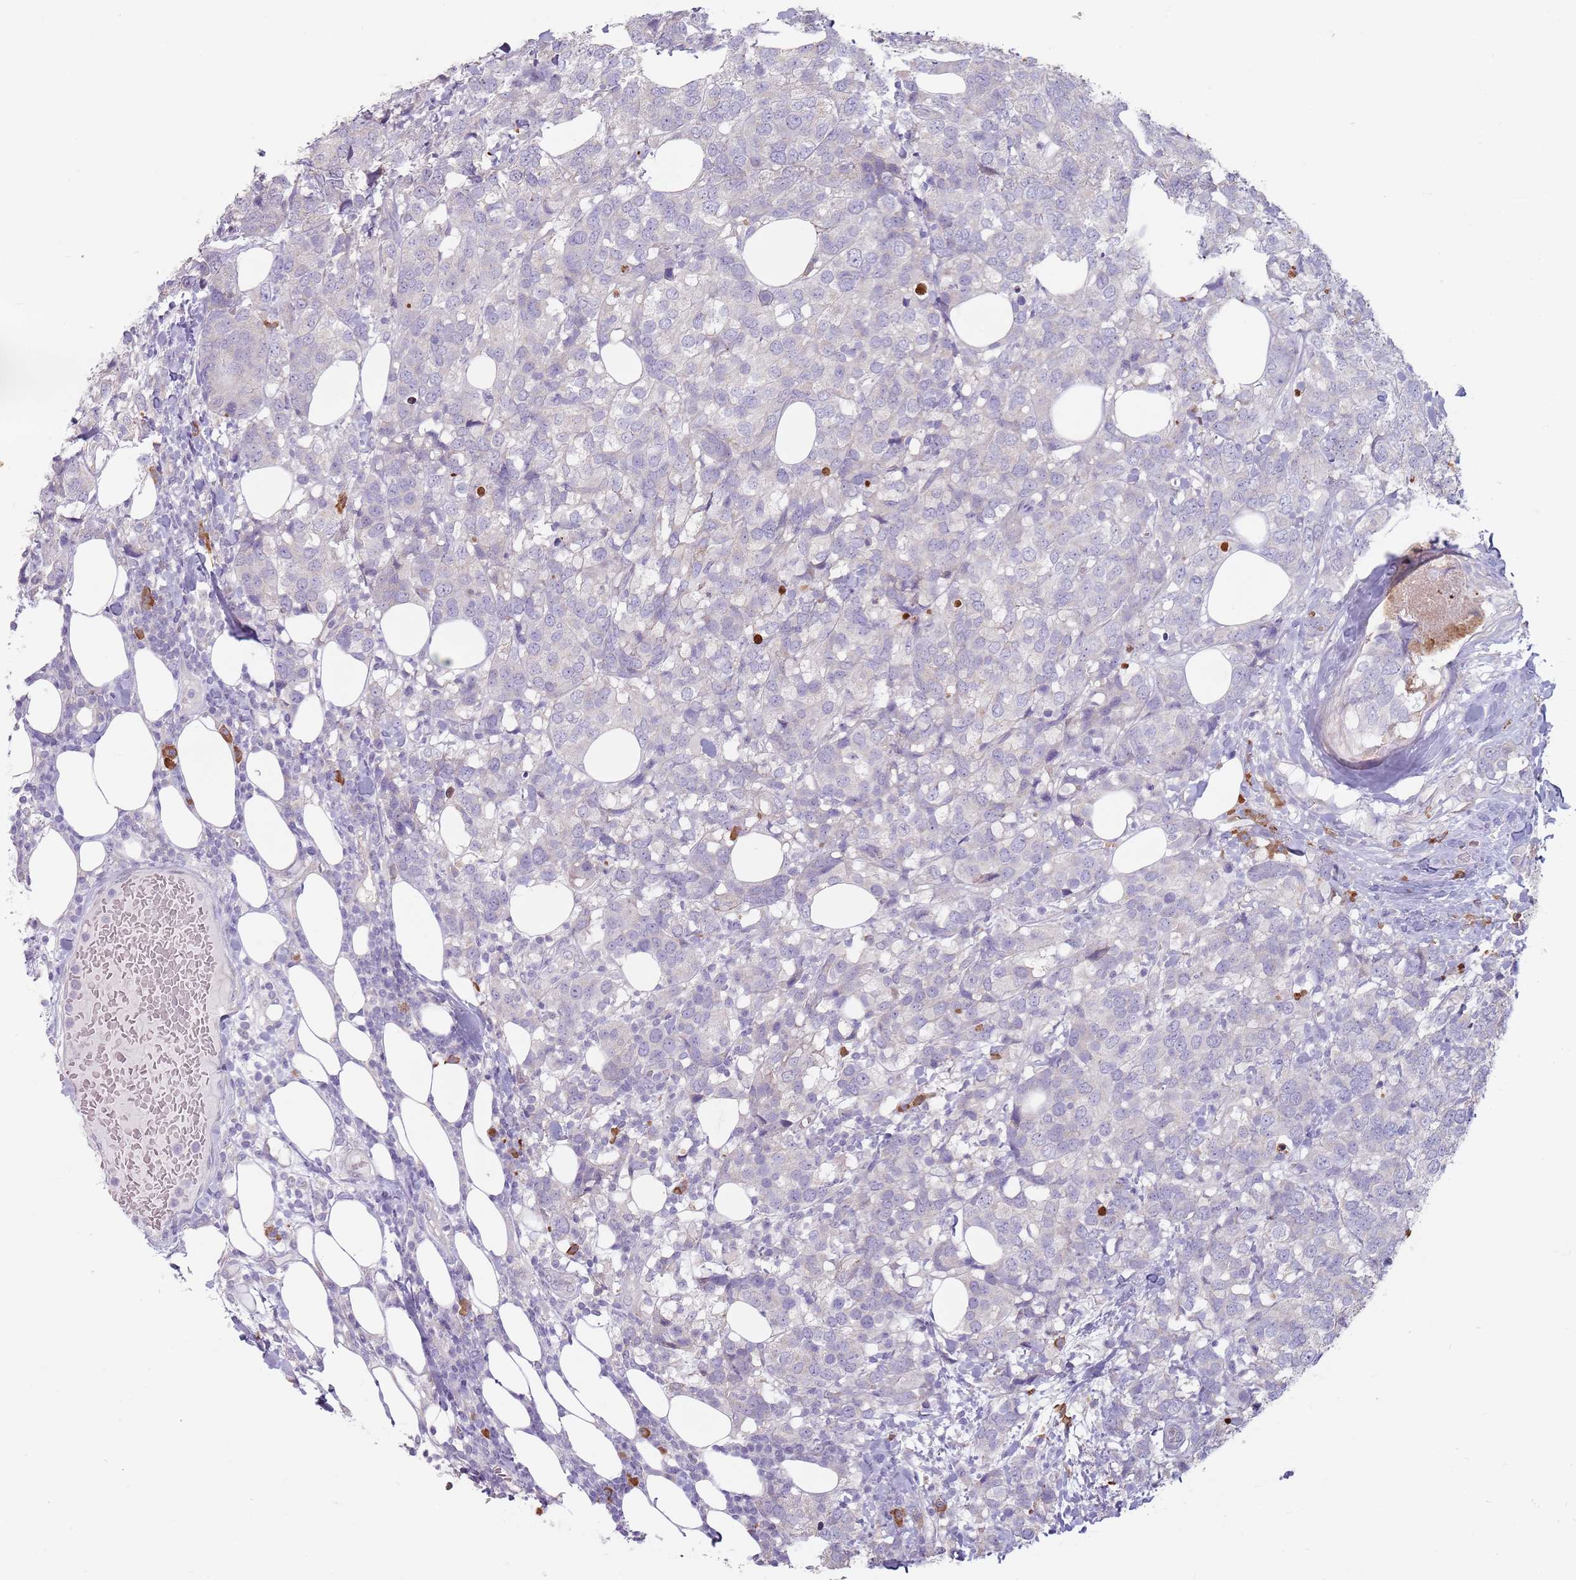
{"staining": {"intensity": "negative", "quantity": "none", "location": "none"}, "tissue": "breast cancer", "cell_type": "Tumor cells", "image_type": "cancer", "snomed": [{"axis": "morphology", "description": "Lobular carcinoma"}, {"axis": "topography", "description": "Breast"}], "caption": "This is a image of immunohistochemistry staining of breast cancer, which shows no staining in tumor cells.", "gene": "DXO", "patient": {"sex": "female", "age": 59}}